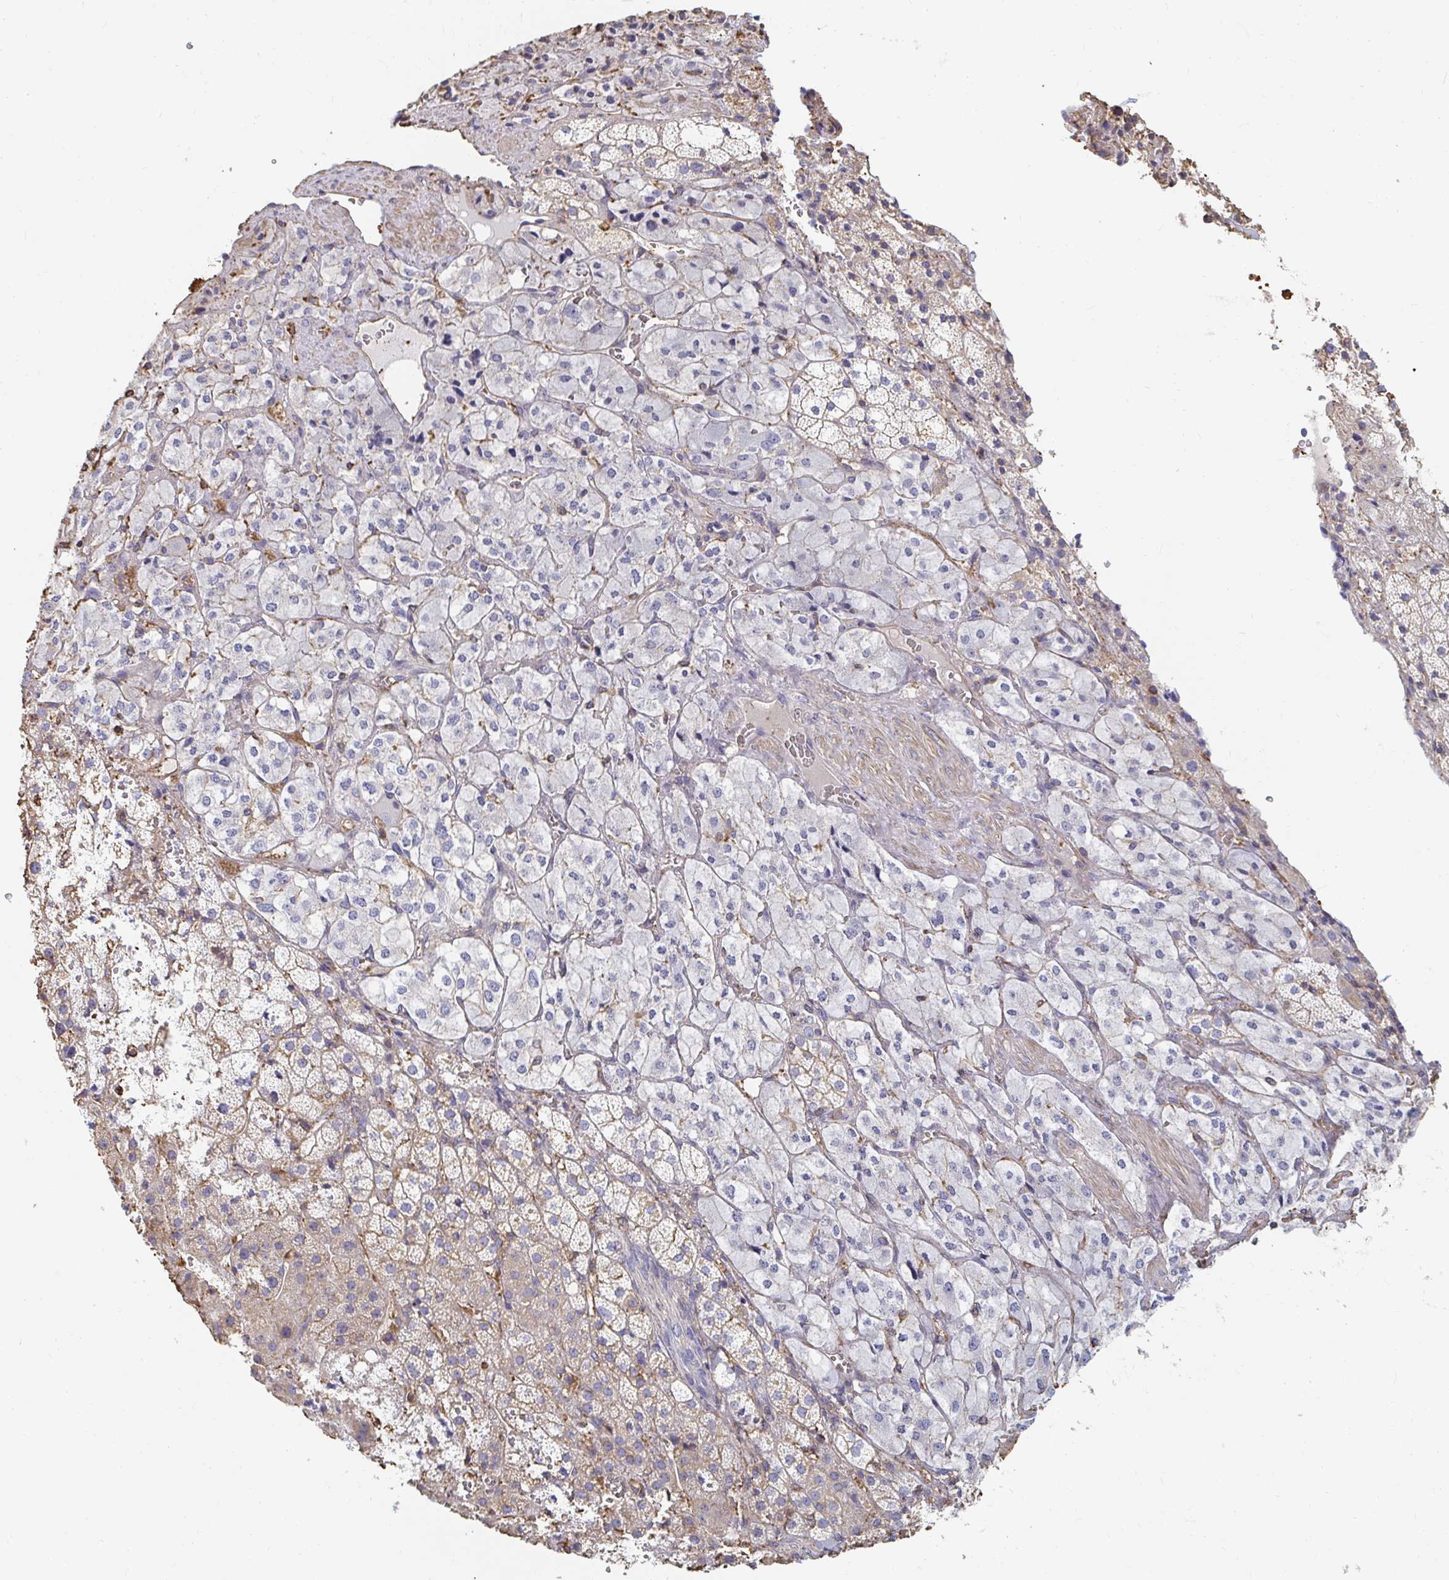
{"staining": {"intensity": "weak", "quantity": "25%-75%", "location": "cytoplasmic/membranous"}, "tissue": "adrenal gland", "cell_type": "Glandular cells", "image_type": "normal", "snomed": [{"axis": "morphology", "description": "Normal tissue, NOS"}, {"axis": "topography", "description": "Adrenal gland"}], "caption": "Glandular cells exhibit weak cytoplasmic/membranous expression in approximately 25%-75% of cells in normal adrenal gland.", "gene": "PTPN14", "patient": {"sex": "male", "age": 53}}